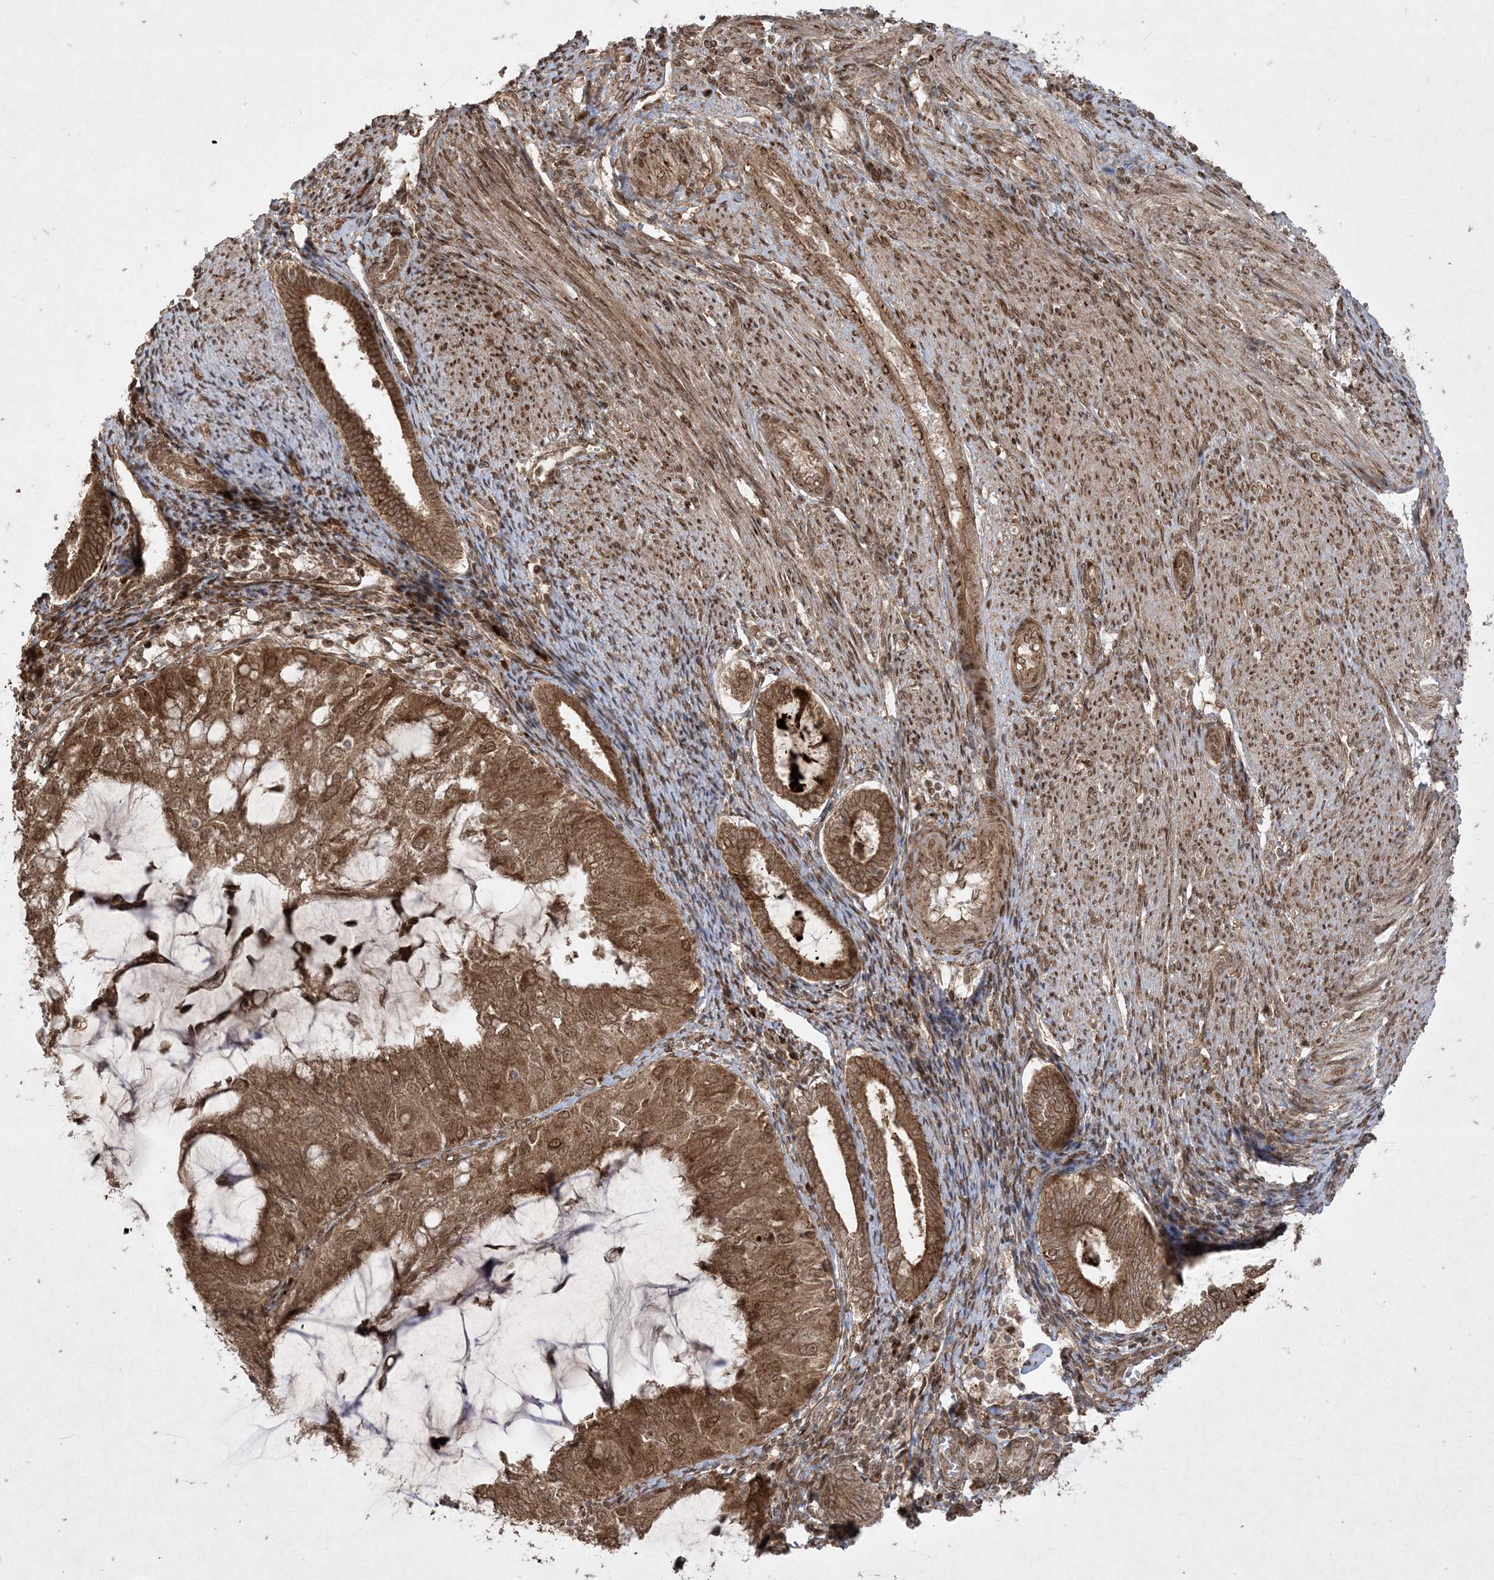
{"staining": {"intensity": "moderate", "quantity": ">75%", "location": "cytoplasmic/membranous,nuclear"}, "tissue": "endometrial cancer", "cell_type": "Tumor cells", "image_type": "cancer", "snomed": [{"axis": "morphology", "description": "Adenocarcinoma, NOS"}, {"axis": "topography", "description": "Endometrium"}], "caption": "Human endometrial adenocarcinoma stained with a brown dye reveals moderate cytoplasmic/membranous and nuclear positive positivity in about >75% of tumor cells.", "gene": "RRAS", "patient": {"sex": "female", "age": 81}}